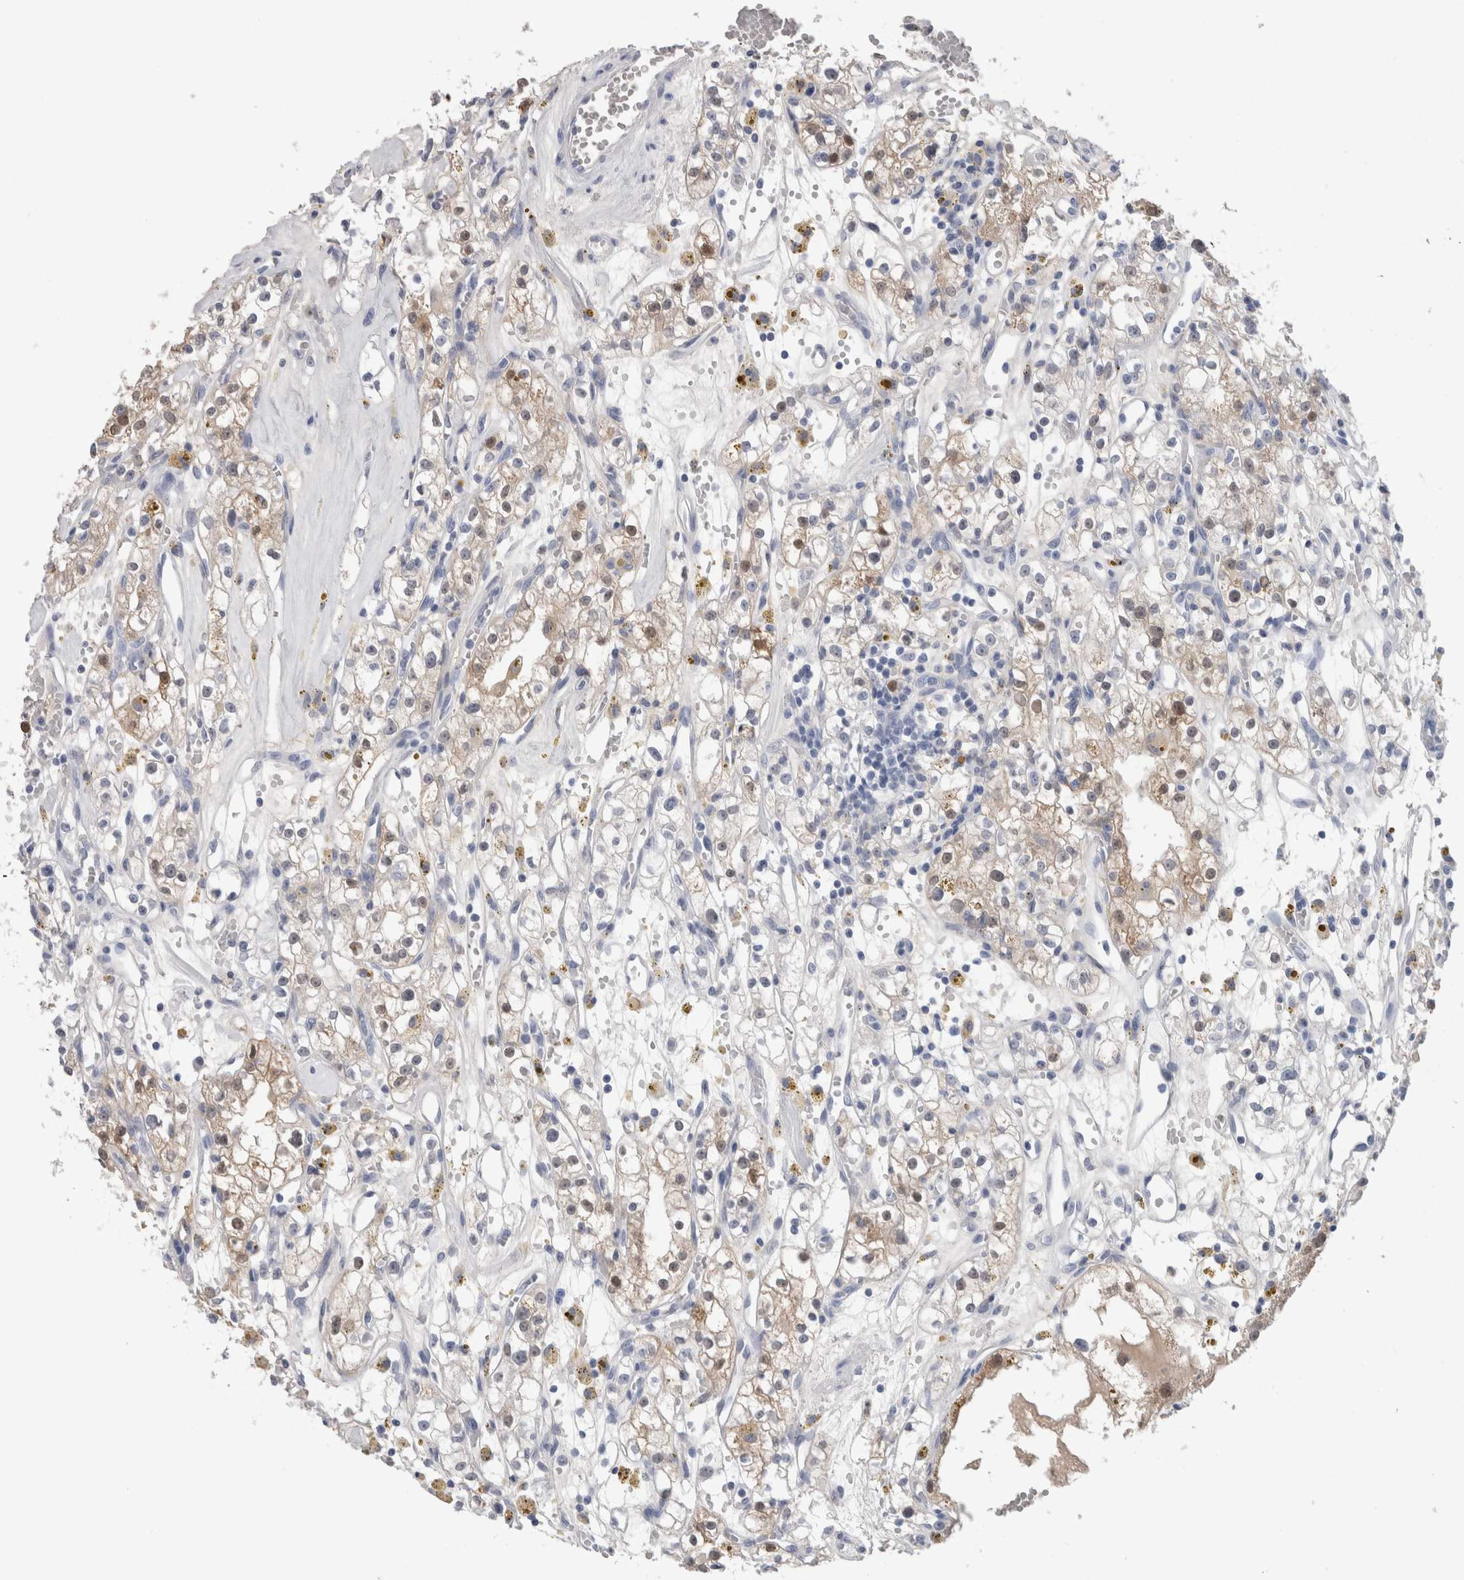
{"staining": {"intensity": "weak", "quantity": "25%-75%", "location": "cytoplasmic/membranous,nuclear"}, "tissue": "renal cancer", "cell_type": "Tumor cells", "image_type": "cancer", "snomed": [{"axis": "morphology", "description": "Adenocarcinoma, NOS"}, {"axis": "topography", "description": "Kidney"}], "caption": "Immunohistochemistry (DAB (3,3'-diaminobenzidine)) staining of human renal adenocarcinoma displays weak cytoplasmic/membranous and nuclear protein positivity in about 25%-75% of tumor cells.", "gene": "CA8", "patient": {"sex": "male", "age": 56}}